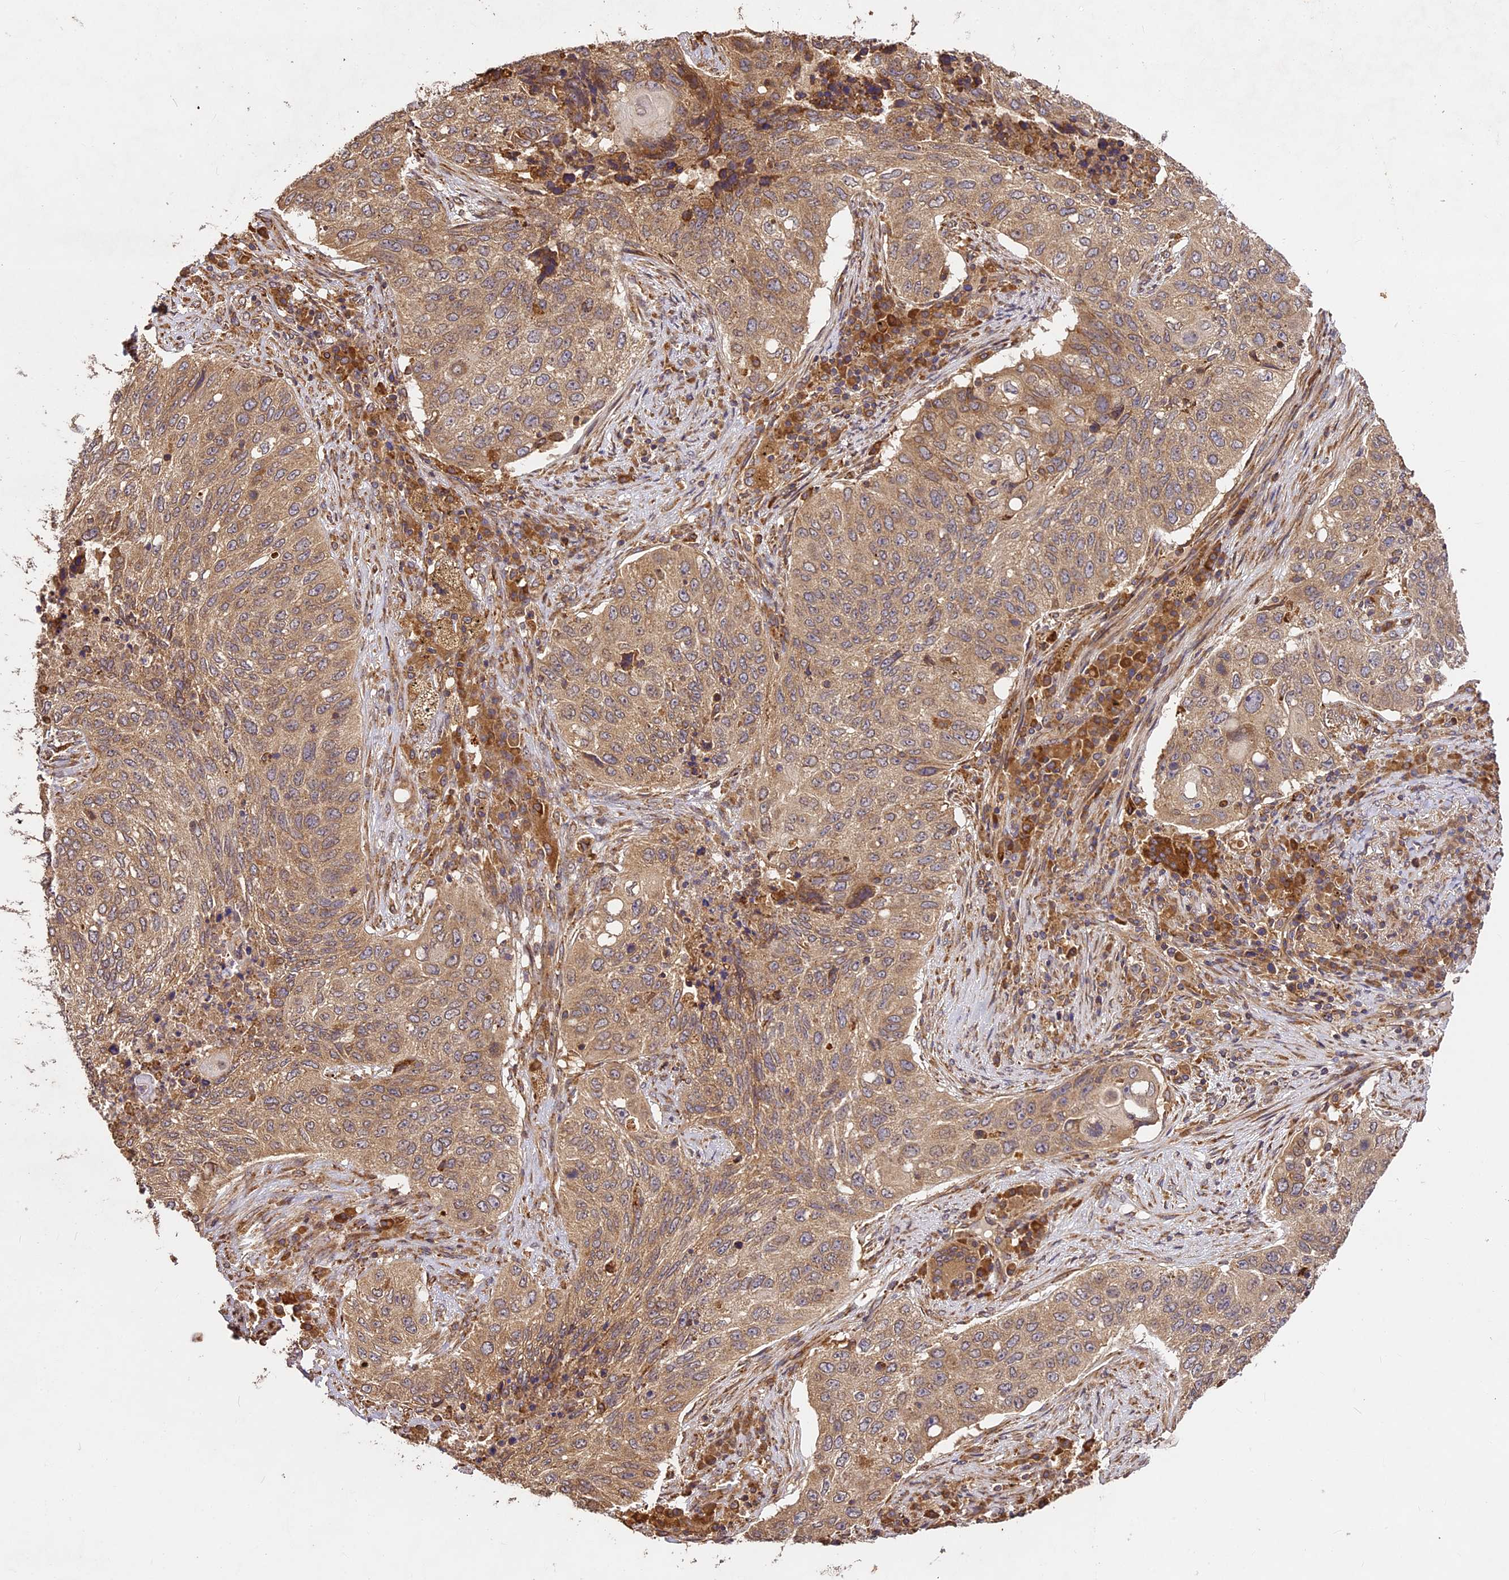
{"staining": {"intensity": "moderate", "quantity": ">75%", "location": "cytoplasmic/membranous"}, "tissue": "lung cancer", "cell_type": "Tumor cells", "image_type": "cancer", "snomed": [{"axis": "morphology", "description": "Squamous cell carcinoma, NOS"}, {"axis": "topography", "description": "Lung"}], "caption": "Protein expression by immunohistochemistry reveals moderate cytoplasmic/membranous expression in about >75% of tumor cells in lung squamous cell carcinoma. The protein of interest is stained brown, and the nuclei are stained in blue (DAB IHC with brightfield microscopy, high magnification).", "gene": "BRAP", "patient": {"sex": "female", "age": 63}}